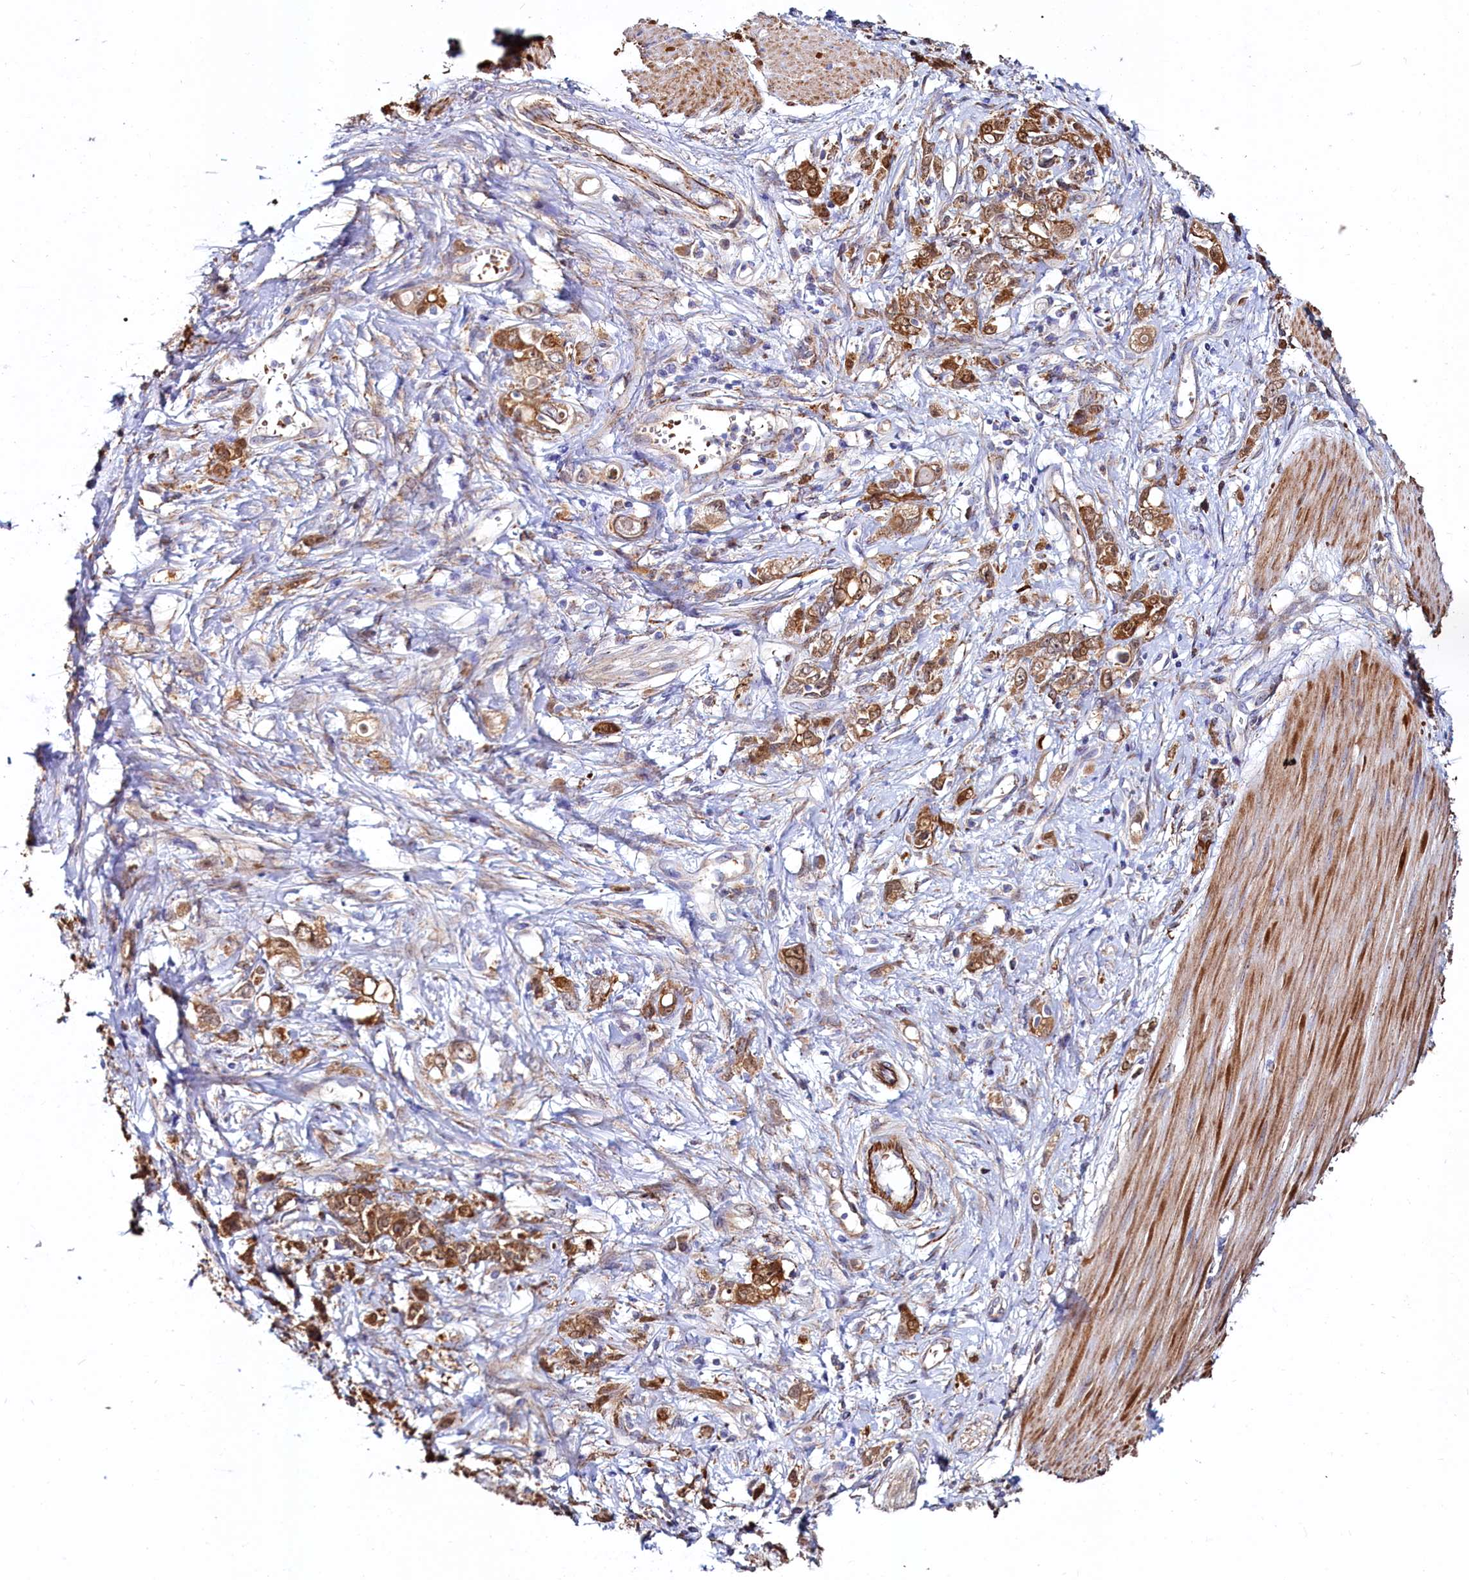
{"staining": {"intensity": "moderate", "quantity": ">75%", "location": "cytoplasmic/membranous"}, "tissue": "stomach cancer", "cell_type": "Tumor cells", "image_type": "cancer", "snomed": [{"axis": "morphology", "description": "Adenocarcinoma, NOS"}, {"axis": "topography", "description": "Stomach"}], "caption": "Protein expression analysis of stomach cancer (adenocarcinoma) displays moderate cytoplasmic/membranous staining in approximately >75% of tumor cells.", "gene": "ASTE1", "patient": {"sex": "female", "age": 76}}